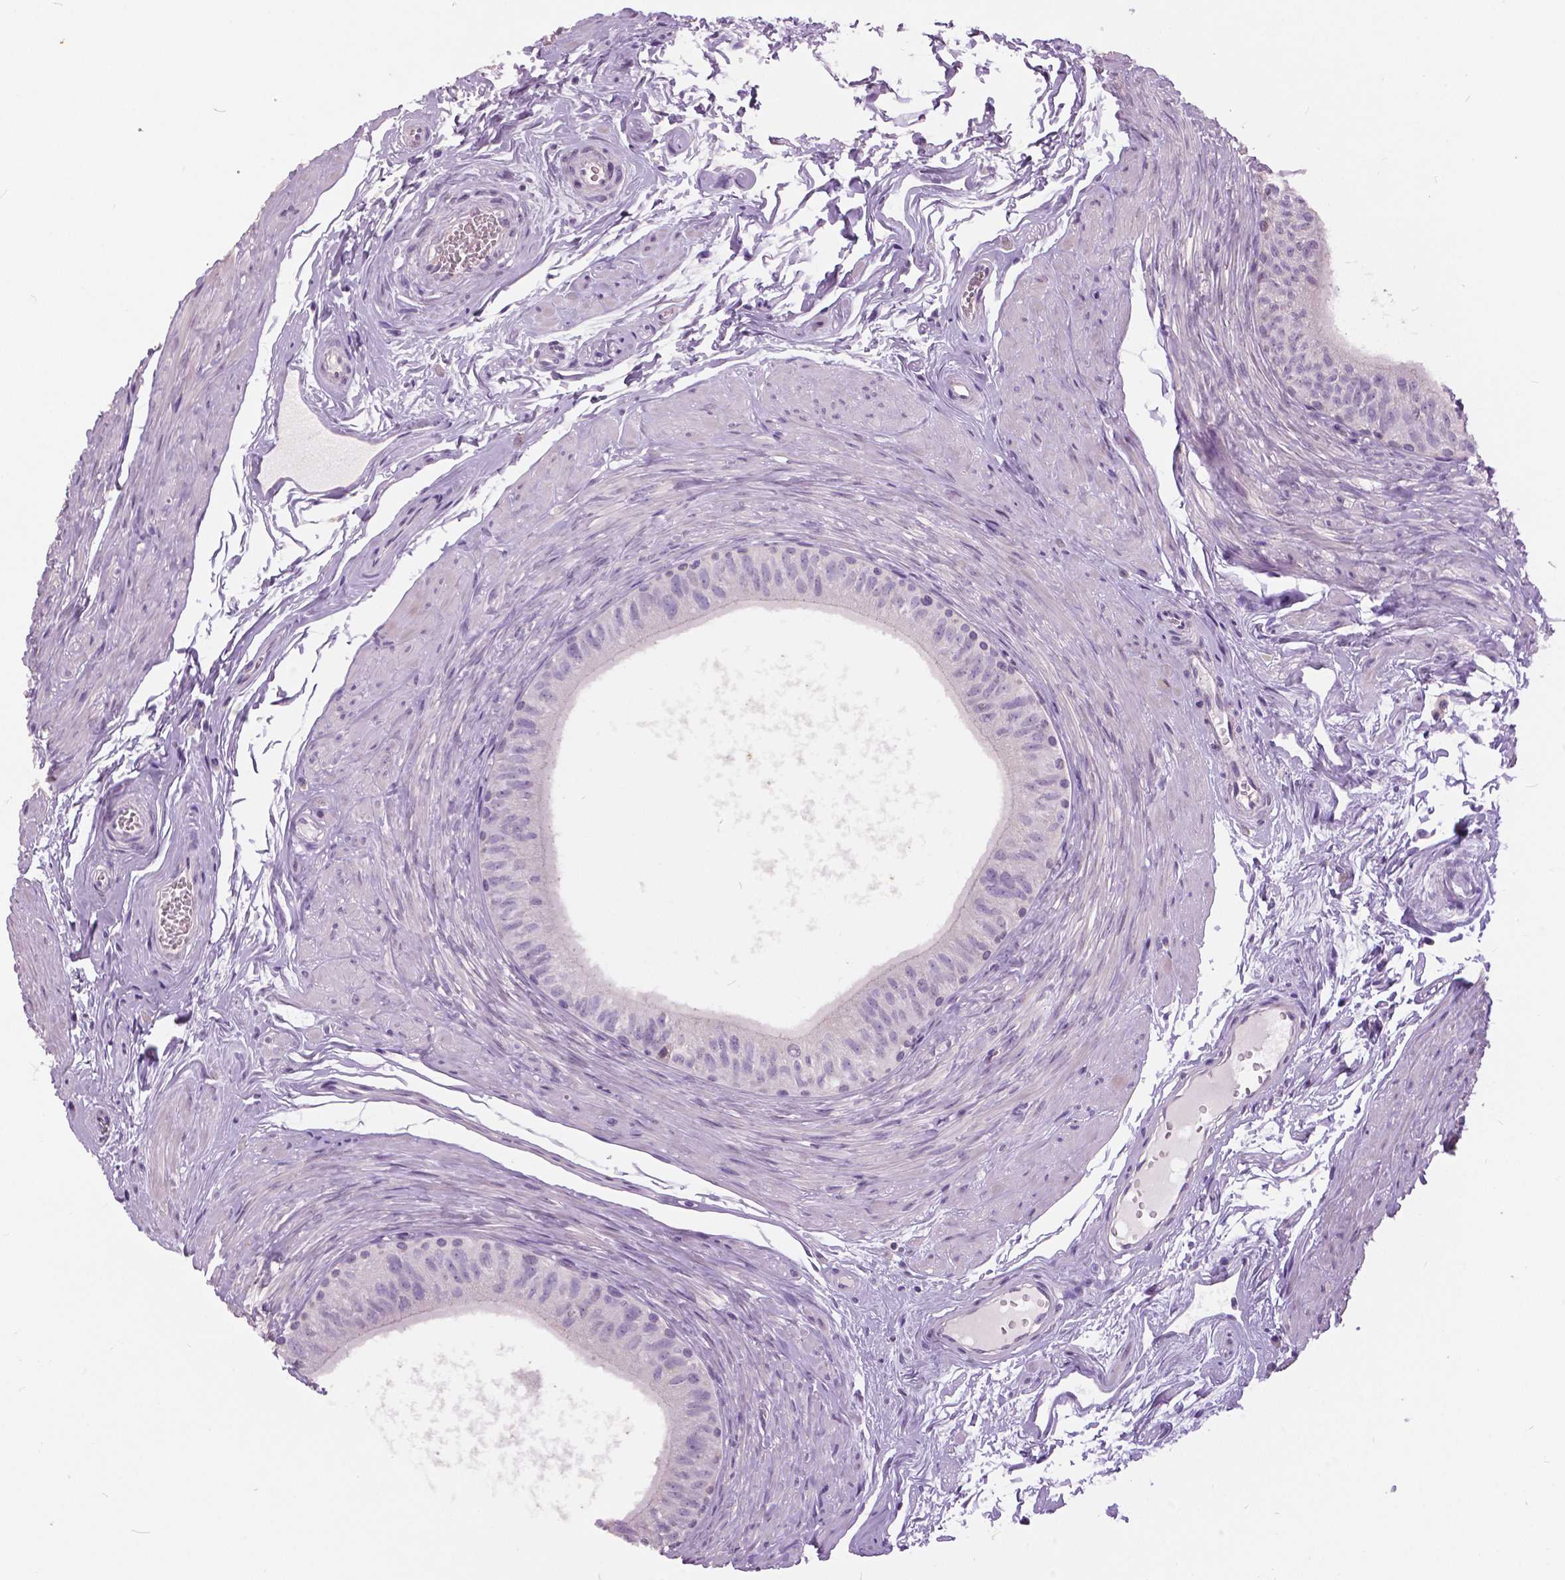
{"staining": {"intensity": "negative", "quantity": "none", "location": "none"}, "tissue": "epididymis", "cell_type": "Glandular cells", "image_type": "normal", "snomed": [{"axis": "morphology", "description": "Normal tissue, NOS"}, {"axis": "topography", "description": "Epididymis"}], "caption": "DAB immunohistochemical staining of unremarkable epididymis shows no significant expression in glandular cells.", "gene": "GRIN2A", "patient": {"sex": "male", "age": 36}}